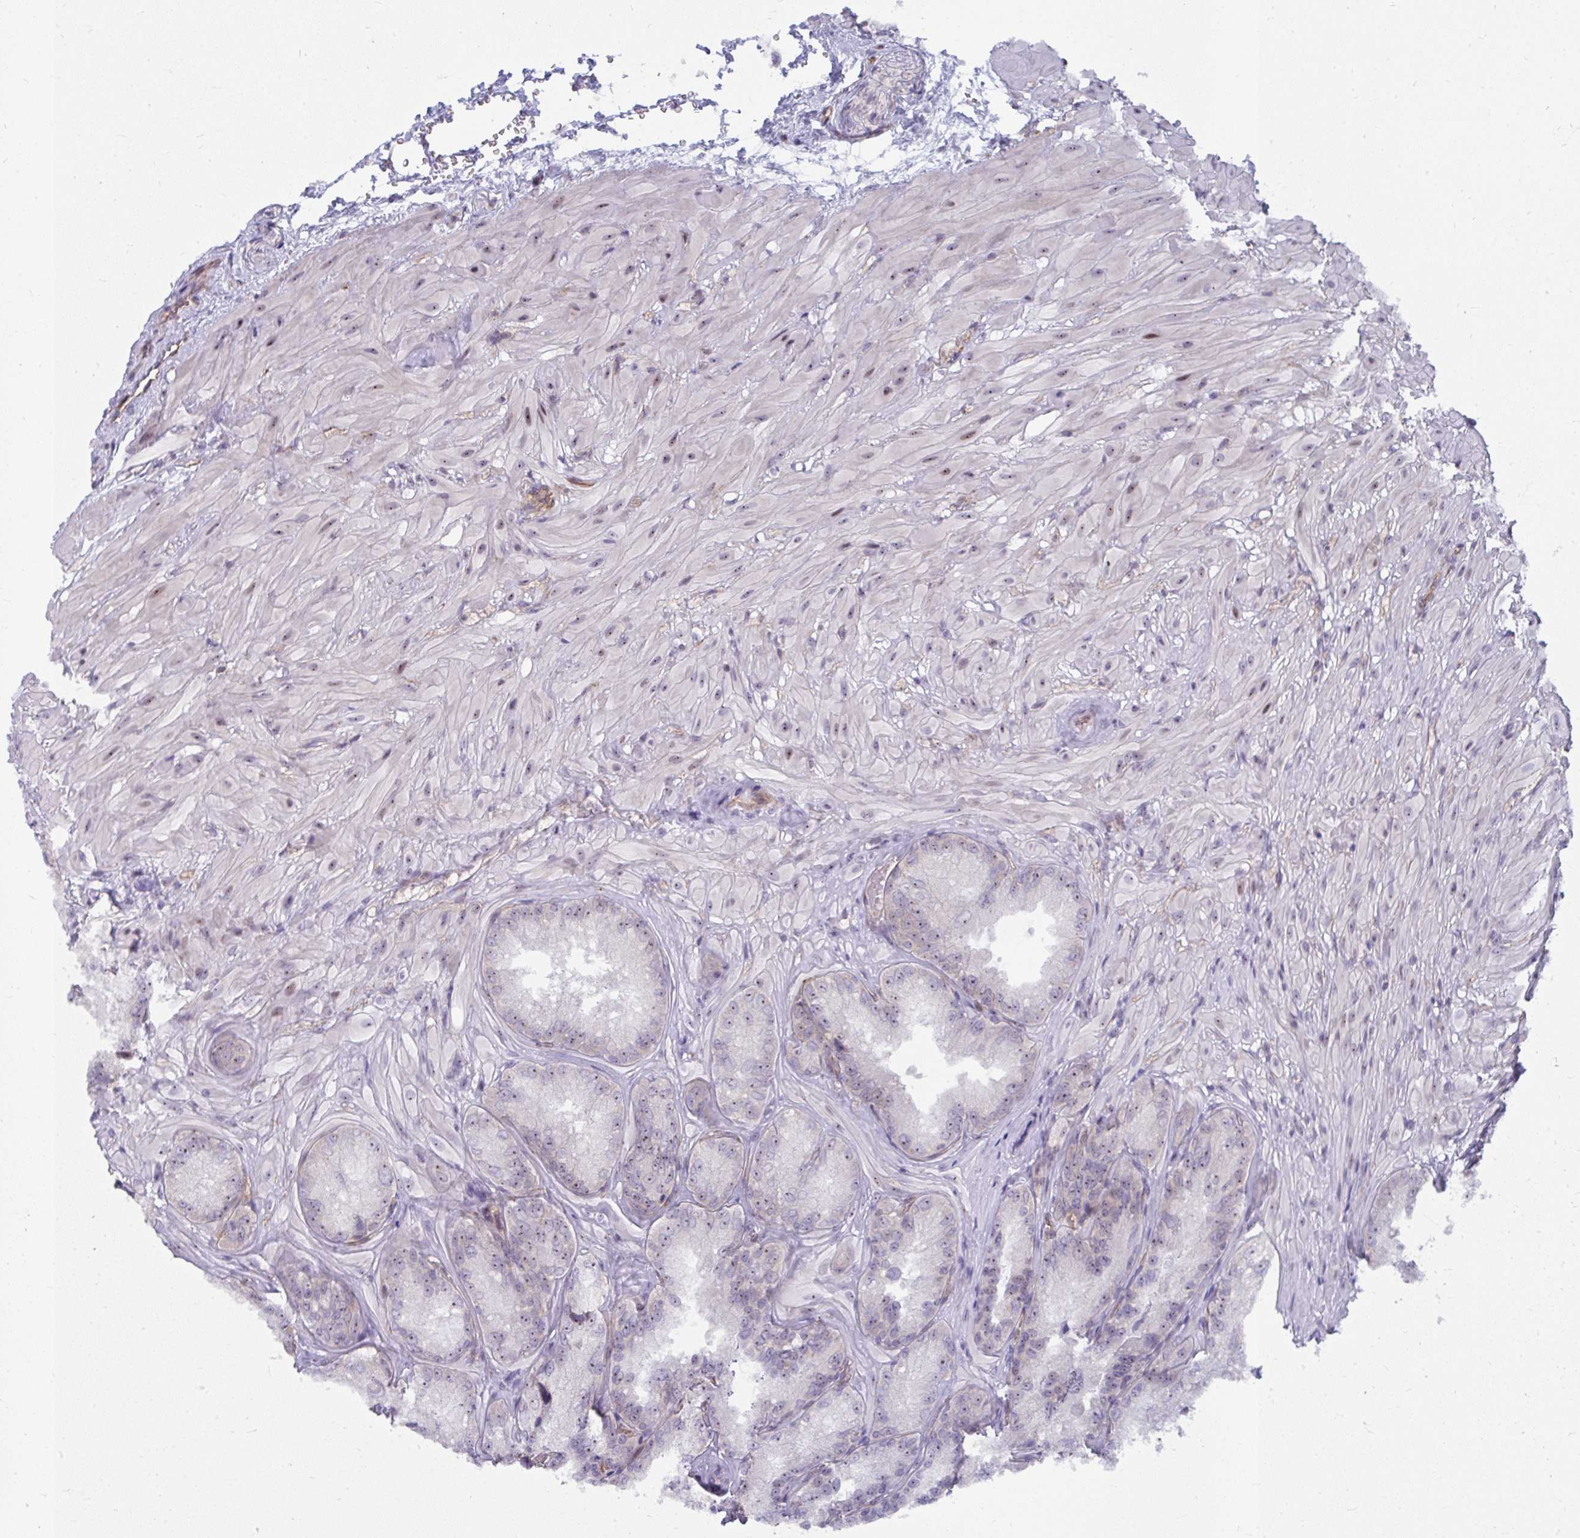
{"staining": {"intensity": "weak", "quantity": "25%-75%", "location": "nuclear"}, "tissue": "seminal vesicle", "cell_type": "Glandular cells", "image_type": "normal", "snomed": [{"axis": "morphology", "description": "Normal tissue, NOS"}, {"axis": "topography", "description": "Seminal veicle"}], "caption": "Immunohistochemistry image of unremarkable seminal vesicle stained for a protein (brown), which demonstrates low levels of weak nuclear positivity in approximately 25%-75% of glandular cells.", "gene": "MUS81", "patient": {"sex": "male", "age": 47}}